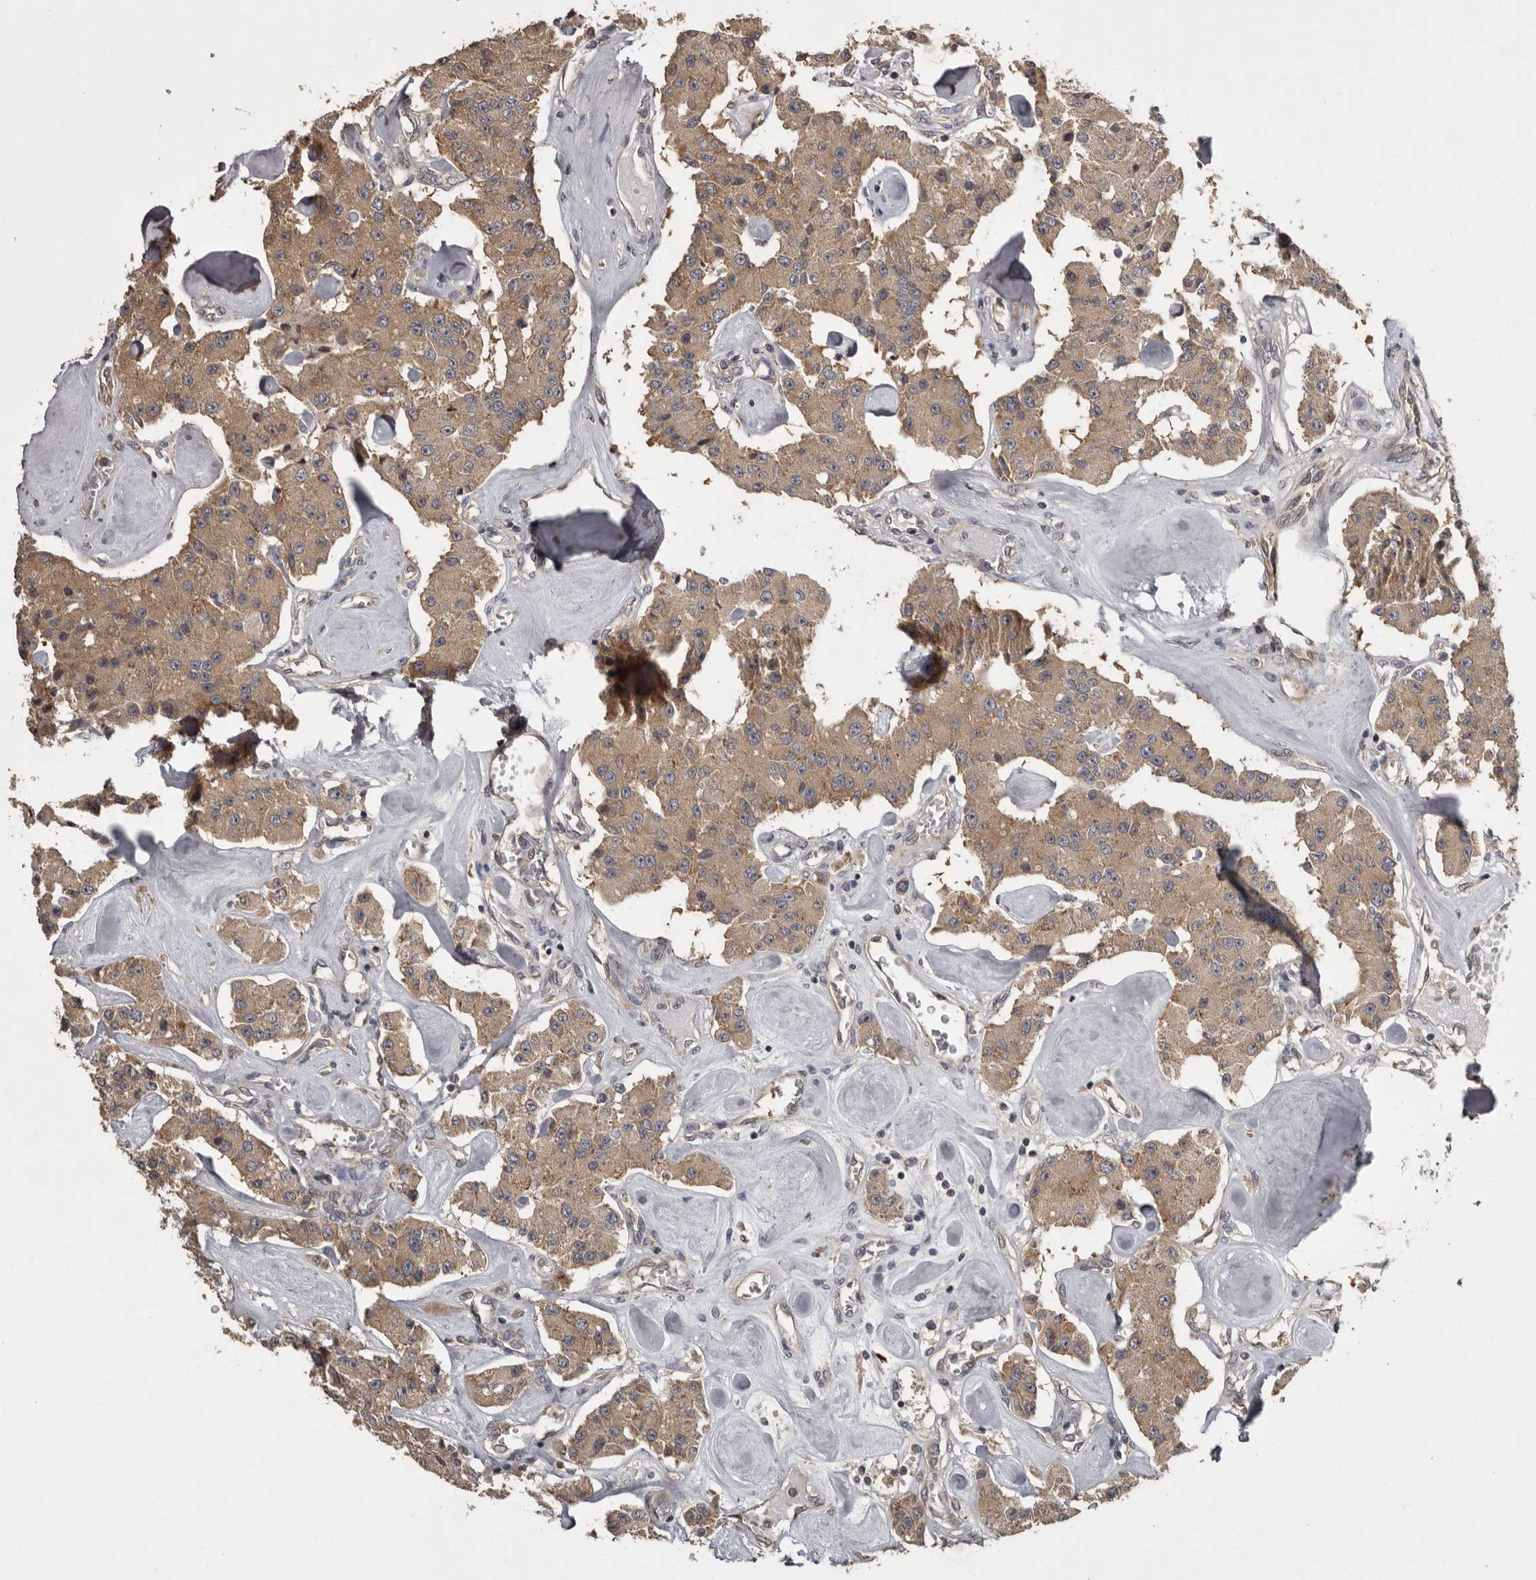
{"staining": {"intensity": "weak", "quantity": ">75%", "location": "cytoplasmic/membranous"}, "tissue": "carcinoid", "cell_type": "Tumor cells", "image_type": "cancer", "snomed": [{"axis": "morphology", "description": "Carcinoid, malignant, NOS"}, {"axis": "topography", "description": "Pancreas"}], "caption": "Protein expression analysis of carcinoid displays weak cytoplasmic/membranous staining in approximately >75% of tumor cells.", "gene": "DARS1", "patient": {"sex": "male", "age": 41}}